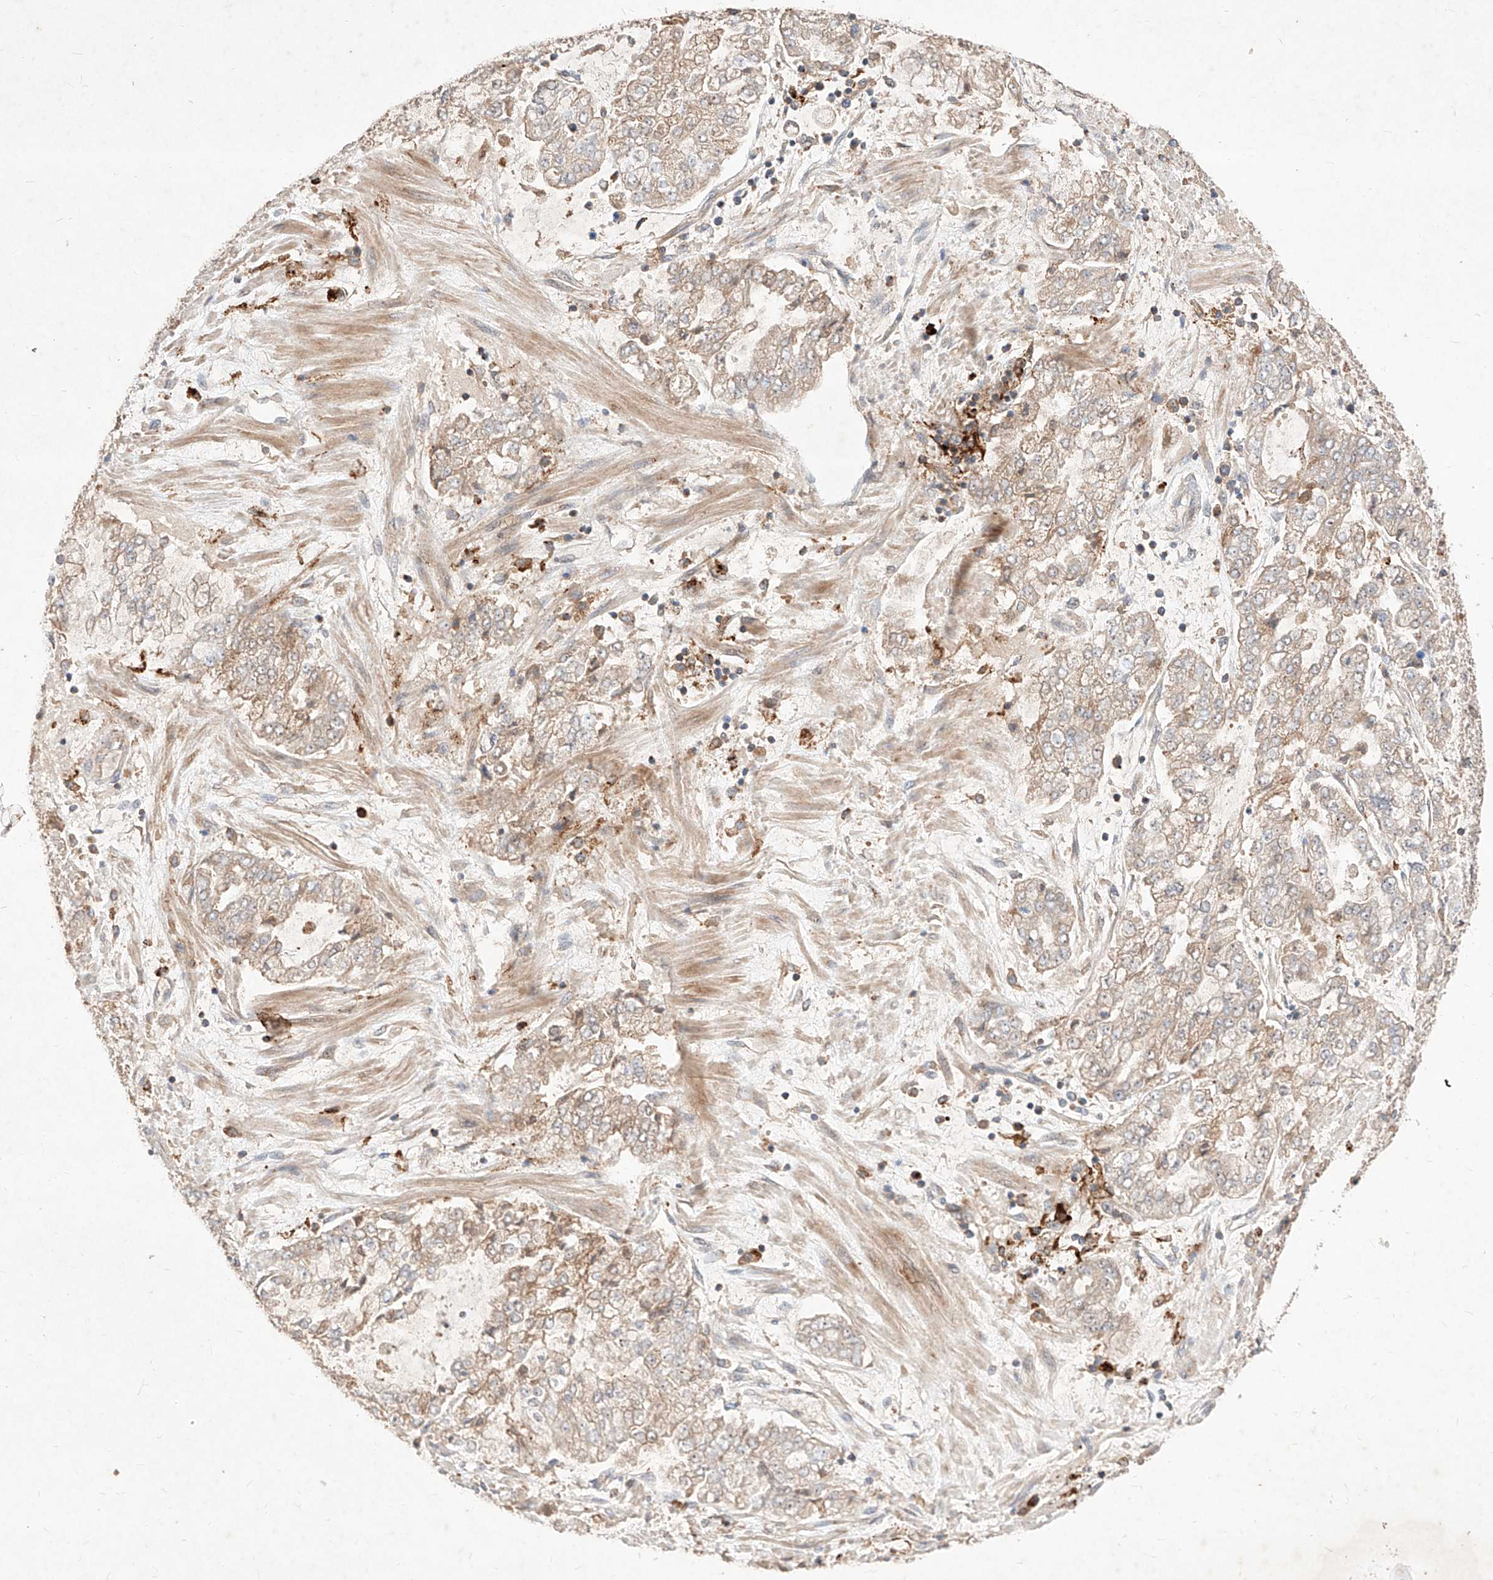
{"staining": {"intensity": "weak", "quantity": "25%-75%", "location": "cytoplasmic/membranous"}, "tissue": "stomach cancer", "cell_type": "Tumor cells", "image_type": "cancer", "snomed": [{"axis": "morphology", "description": "Adenocarcinoma, NOS"}, {"axis": "topography", "description": "Stomach"}], "caption": "A low amount of weak cytoplasmic/membranous staining is present in about 25%-75% of tumor cells in stomach cancer tissue.", "gene": "TSNAX", "patient": {"sex": "male", "age": 76}}